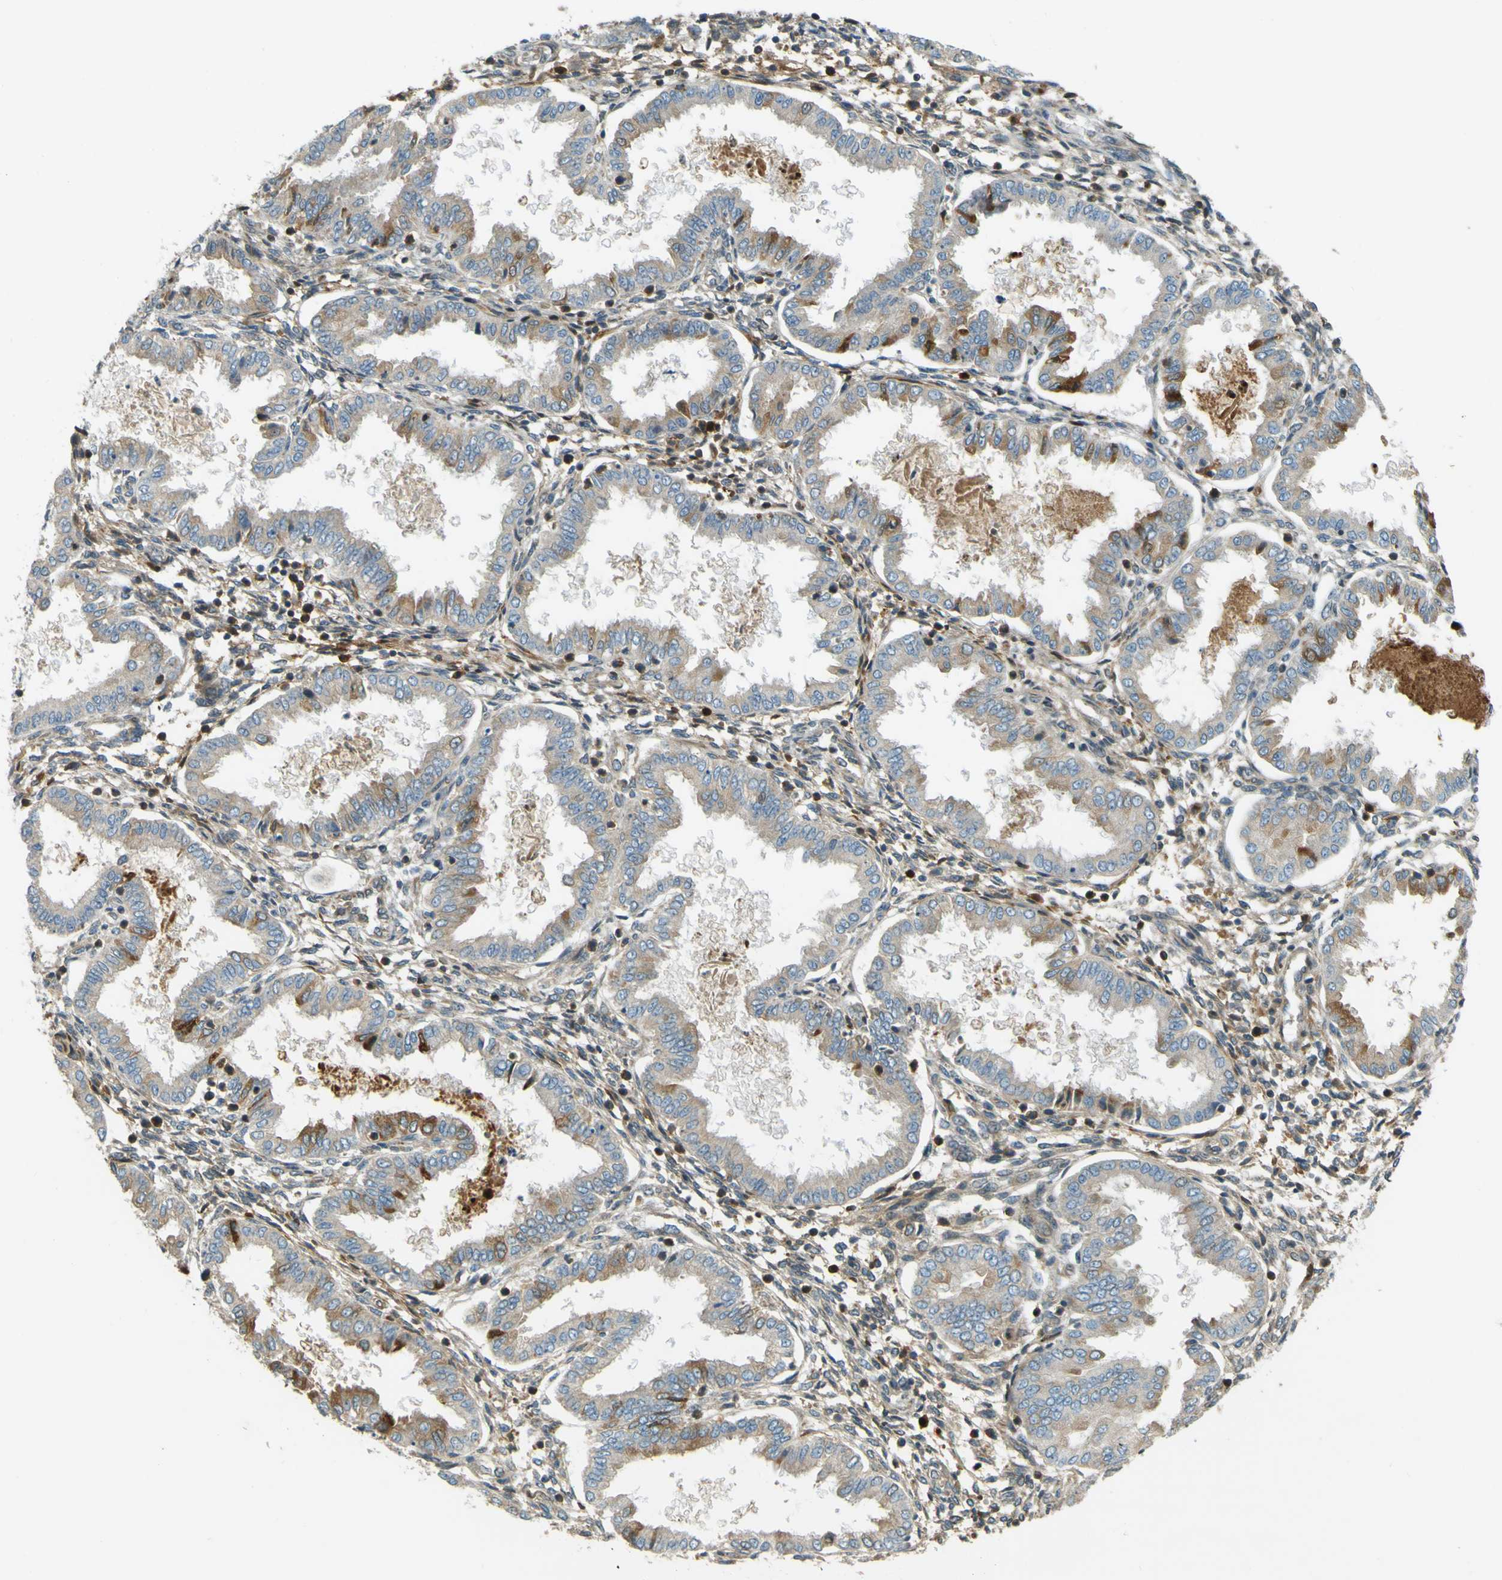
{"staining": {"intensity": "moderate", "quantity": "25%-75%", "location": "cytoplasmic/membranous"}, "tissue": "endometrium", "cell_type": "Cells in endometrial stroma", "image_type": "normal", "snomed": [{"axis": "morphology", "description": "Normal tissue, NOS"}, {"axis": "topography", "description": "Endometrium"}], "caption": "Approximately 25%-75% of cells in endometrial stroma in benign endometrium display moderate cytoplasmic/membranous protein expression as visualized by brown immunohistochemical staining.", "gene": "LPCAT1", "patient": {"sex": "female", "age": 33}}